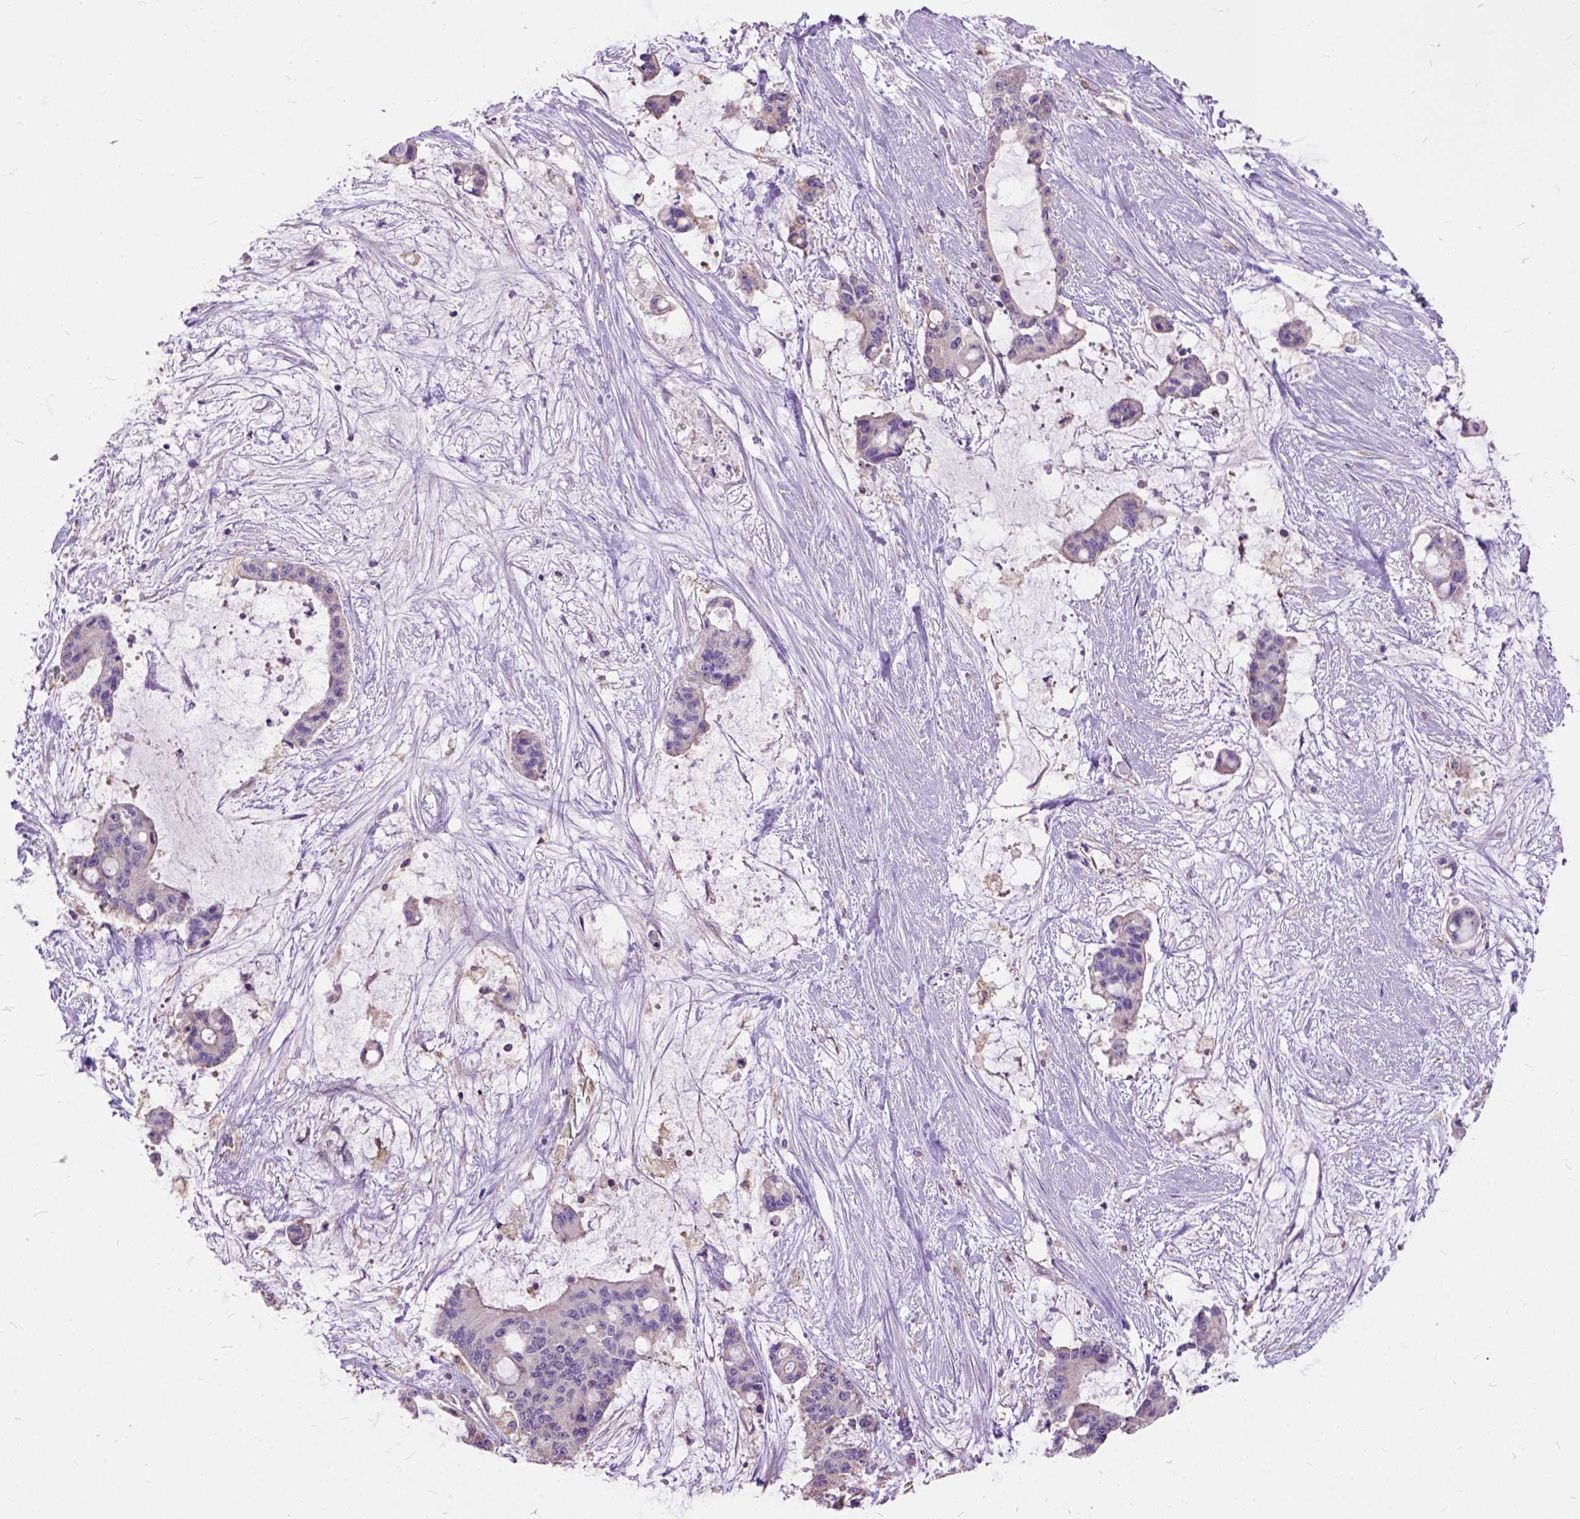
{"staining": {"intensity": "negative", "quantity": "none", "location": "none"}, "tissue": "liver cancer", "cell_type": "Tumor cells", "image_type": "cancer", "snomed": [{"axis": "morphology", "description": "Normal tissue, NOS"}, {"axis": "morphology", "description": "Cholangiocarcinoma"}, {"axis": "topography", "description": "Liver"}, {"axis": "topography", "description": "Peripheral nerve tissue"}], "caption": "A micrograph of human cholangiocarcinoma (liver) is negative for staining in tumor cells.", "gene": "SEMA4F", "patient": {"sex": "female", "age": 73}}